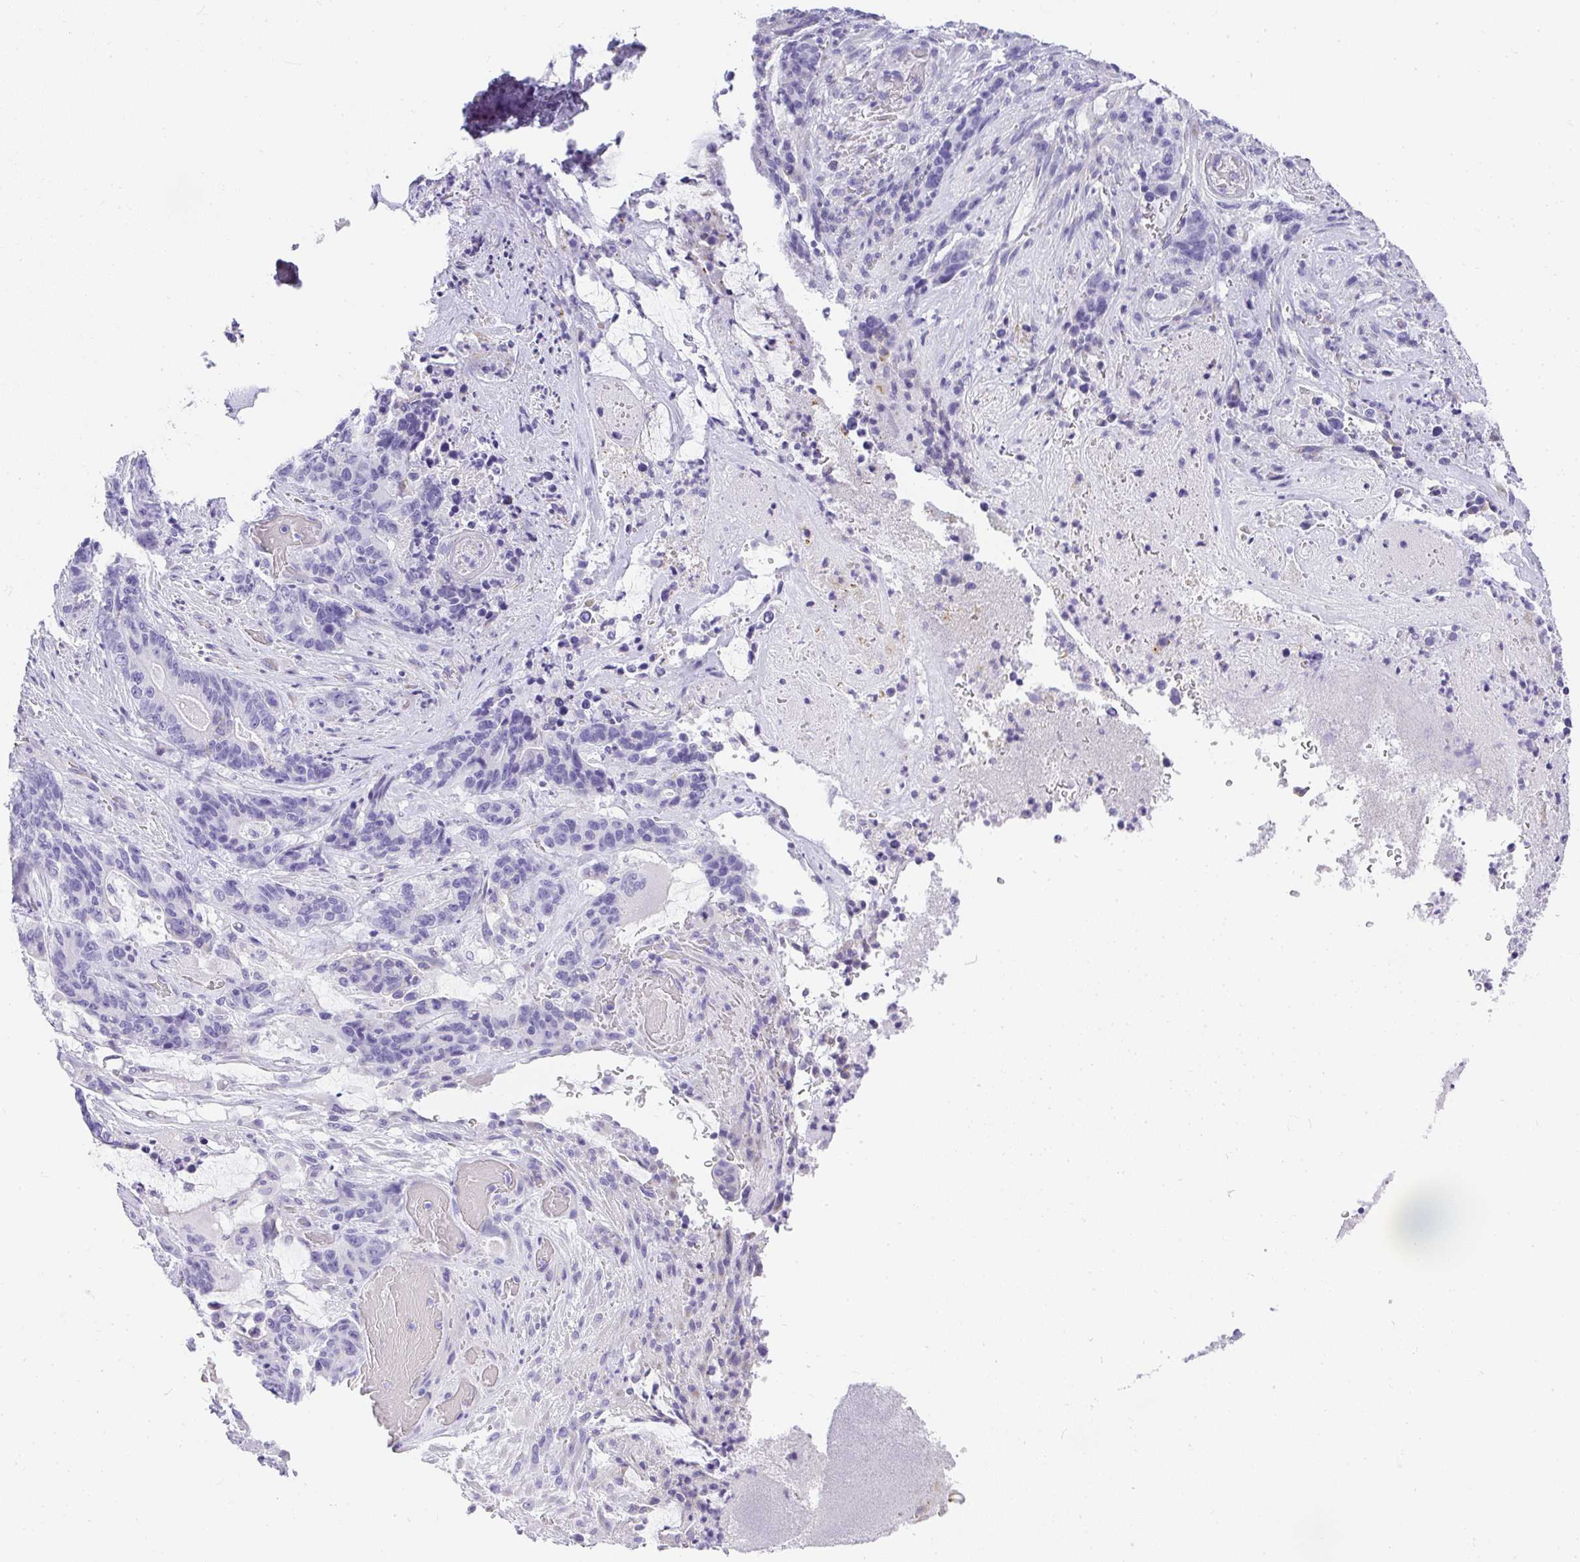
{"staining": {"intensity": "negative", "quantity": "none", "location": "none"}, "tissue": "stomach cancer", "cell_type": "Tumor cells", "image_type": "cancer", "snomed": [{"axis": "morphology", "description": "Normal tissue, NOS"}, {"axis": "morphology", "description": "Adenocarcinoma, NOS"}, {"axis": "topography", "description": "Stomach"}], "caption": "The photomicrograph reveals no significant staining in tumor cells of stomach cancer.", "gene": "PLPPR3", "patient": {"sex": "female", "age": 64}}